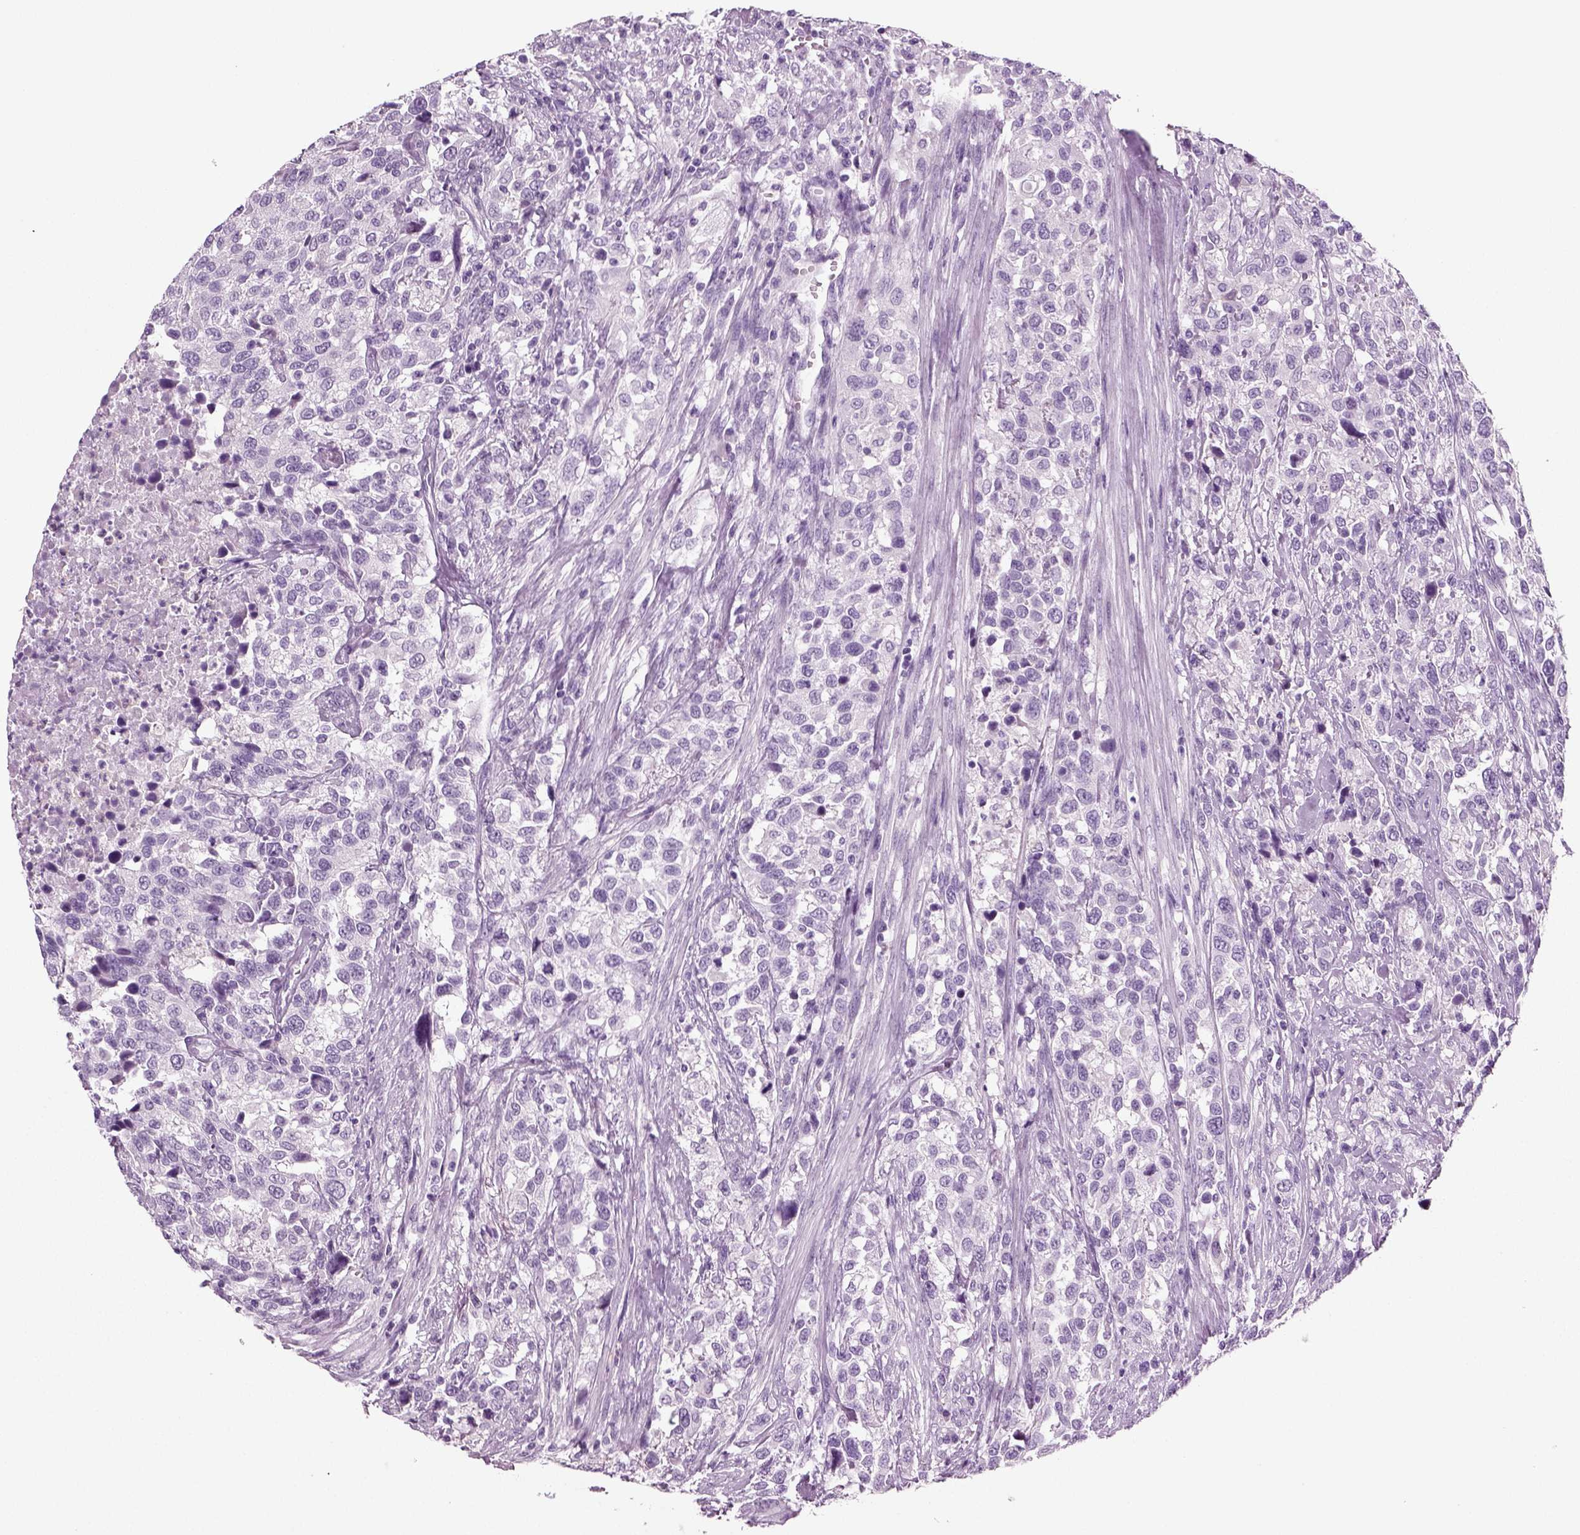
{"staining": {"intensity": "negative", "quantity": "none", "location": "none"}, "tissue": "urothelial cancer", "cell_type": "Tumor cells", "image_type": "cancer", "snomed": [{"axis": "morphology", "description": "Urothelial carcinoma, NOS"}, {"axis": "morphology", "description": "Urothelial carcinoma, High grade"}, {"axis": "topography", "description": "Urinary bladder"}], "caption": "The micrograph demonstrates no significant positivity in tumor cells of urothelial cancer. (Brightfield microscopy of DAB (3,3'-diaminobenzidine) immunohistochemistry at high magnification).", "gene": "CRABP1", "patient": {"sex": "female", "age": 64}}